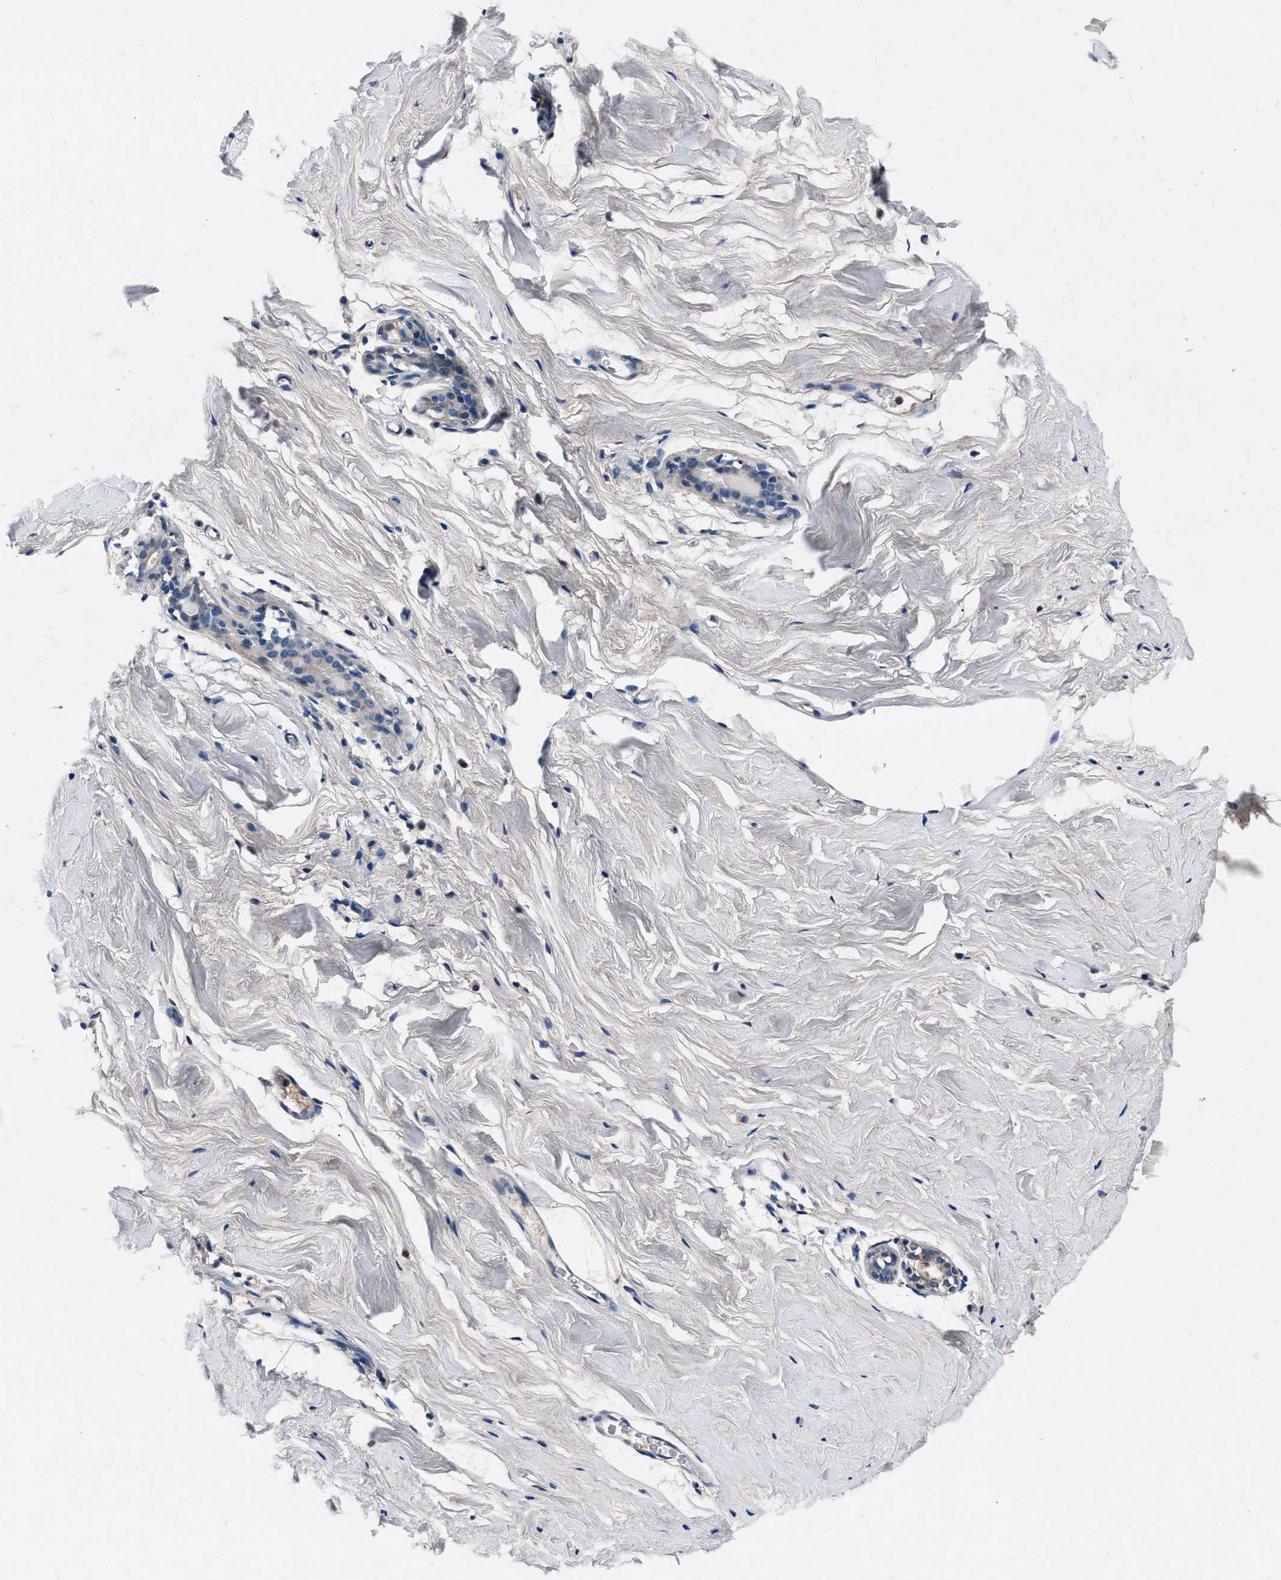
{"staining": {"intensity": "weak", "quantity": ">75%", "location": "cytoplasmic/membranous"}, "tissue": "breast", "cell_type": "Adipocytes", "image_type": "normal", "snomed": [{"axis": "morphology", "description": "Normal tissue, NOS"}, {"axis": "topography", "description": "Breast"}], "caption": "Immunohistochemical staining of unremarkable breast exhibits low levels of weak cytoplasmic/membranous expression in about >75% of adipocytes. Nuclei are stained in blue.", "gene": "DENND6B", "patient": {"sex": "female", "age": 62}}